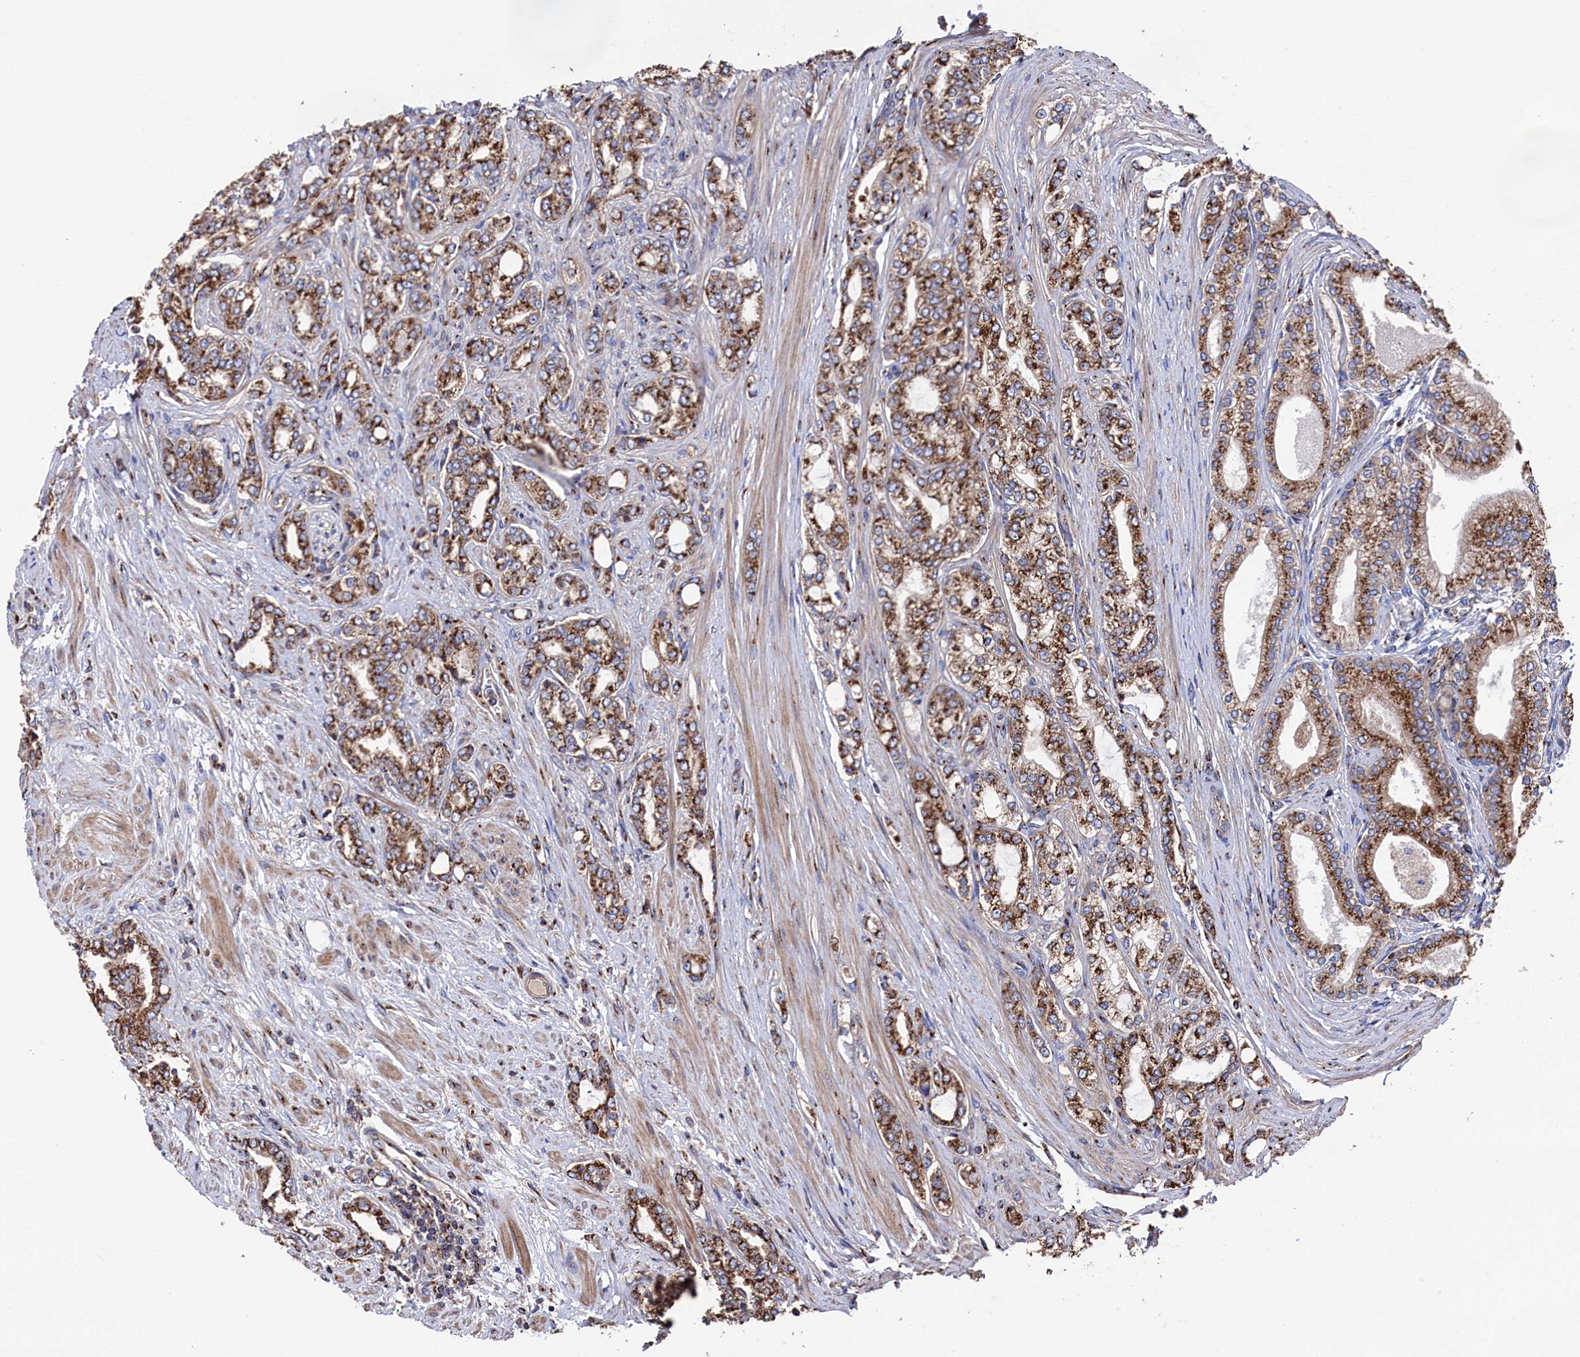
{"staining": {"intensity": "strong", "quantity": ">75%", "location": "cytoplasmic/membranous"}, "tissue": "prostate cancer", "cell_type": "Tumor cells", "image_type": "cancer", "snomed": [{"axis": "morphology", "description": "Adenocarcinoma, High grade"}, {"axis": "topography", "description": "Prostate"}], "caption": "The image demonstrates staining of adenocarcinoma (high-grade) (prostate), revealing strong cytoplasmic/membranous protein positivity (brown color) within tumor cells.", "gene": "PRRC1", "patient": {"sex": "male", "age": 64}}